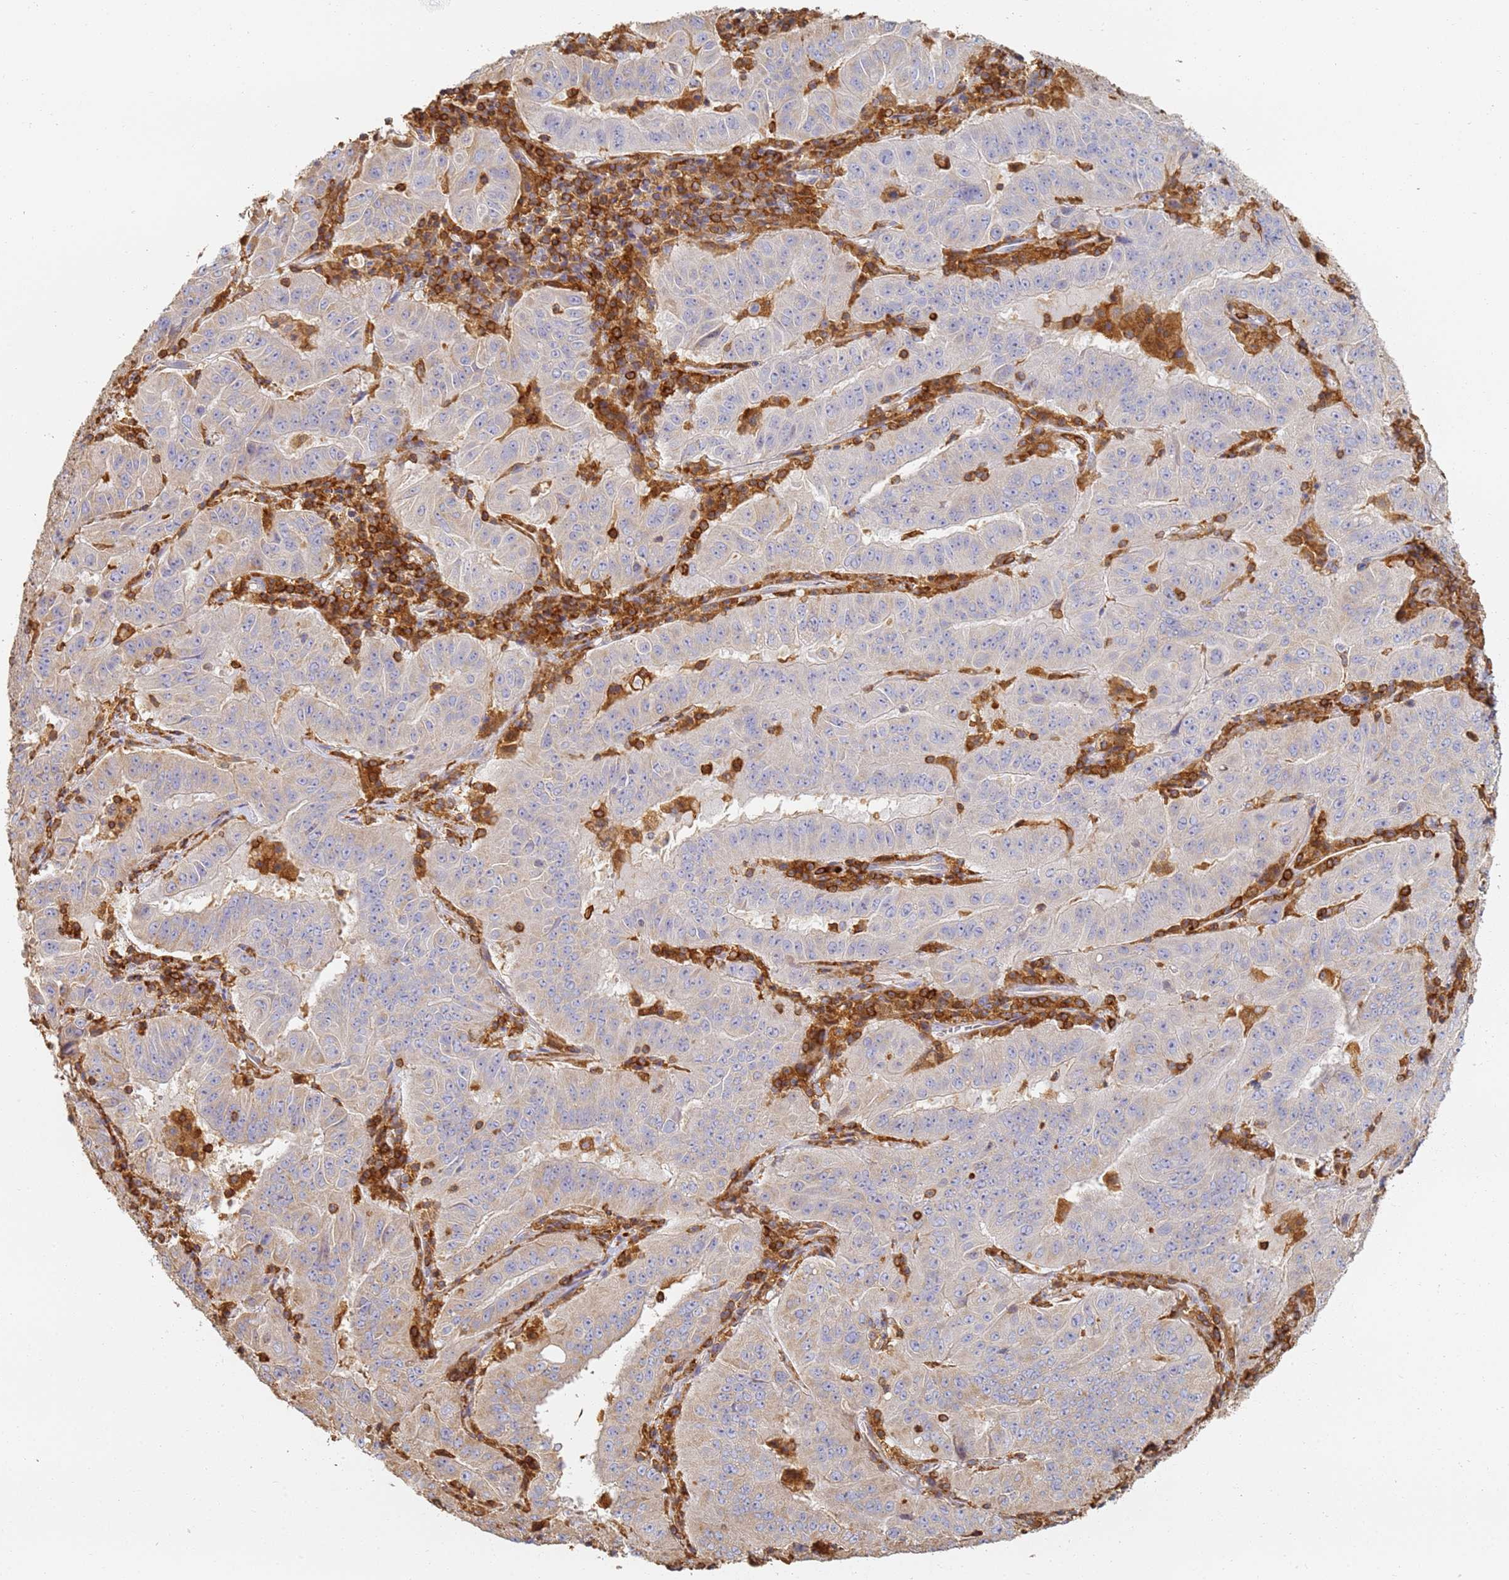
{"staining": {"intensity": "negative", "quantity": "none", "location": "none"}, "tissue": "pancreatic cancer", "cell_type": "Tumor cells", "image_type": "cancer", "snomed": [{"axis": "morphology", "description": "Adenocarcinoma, NOS"}, {"axis": "topography", "description": "Pancreas"}], "caption": "Tumor cells are negative for brown protein staining in pancreatic cancer (adenocarcinoma).", "gene": "BIN2", "patient": {"sex": "male", "age": 63}}